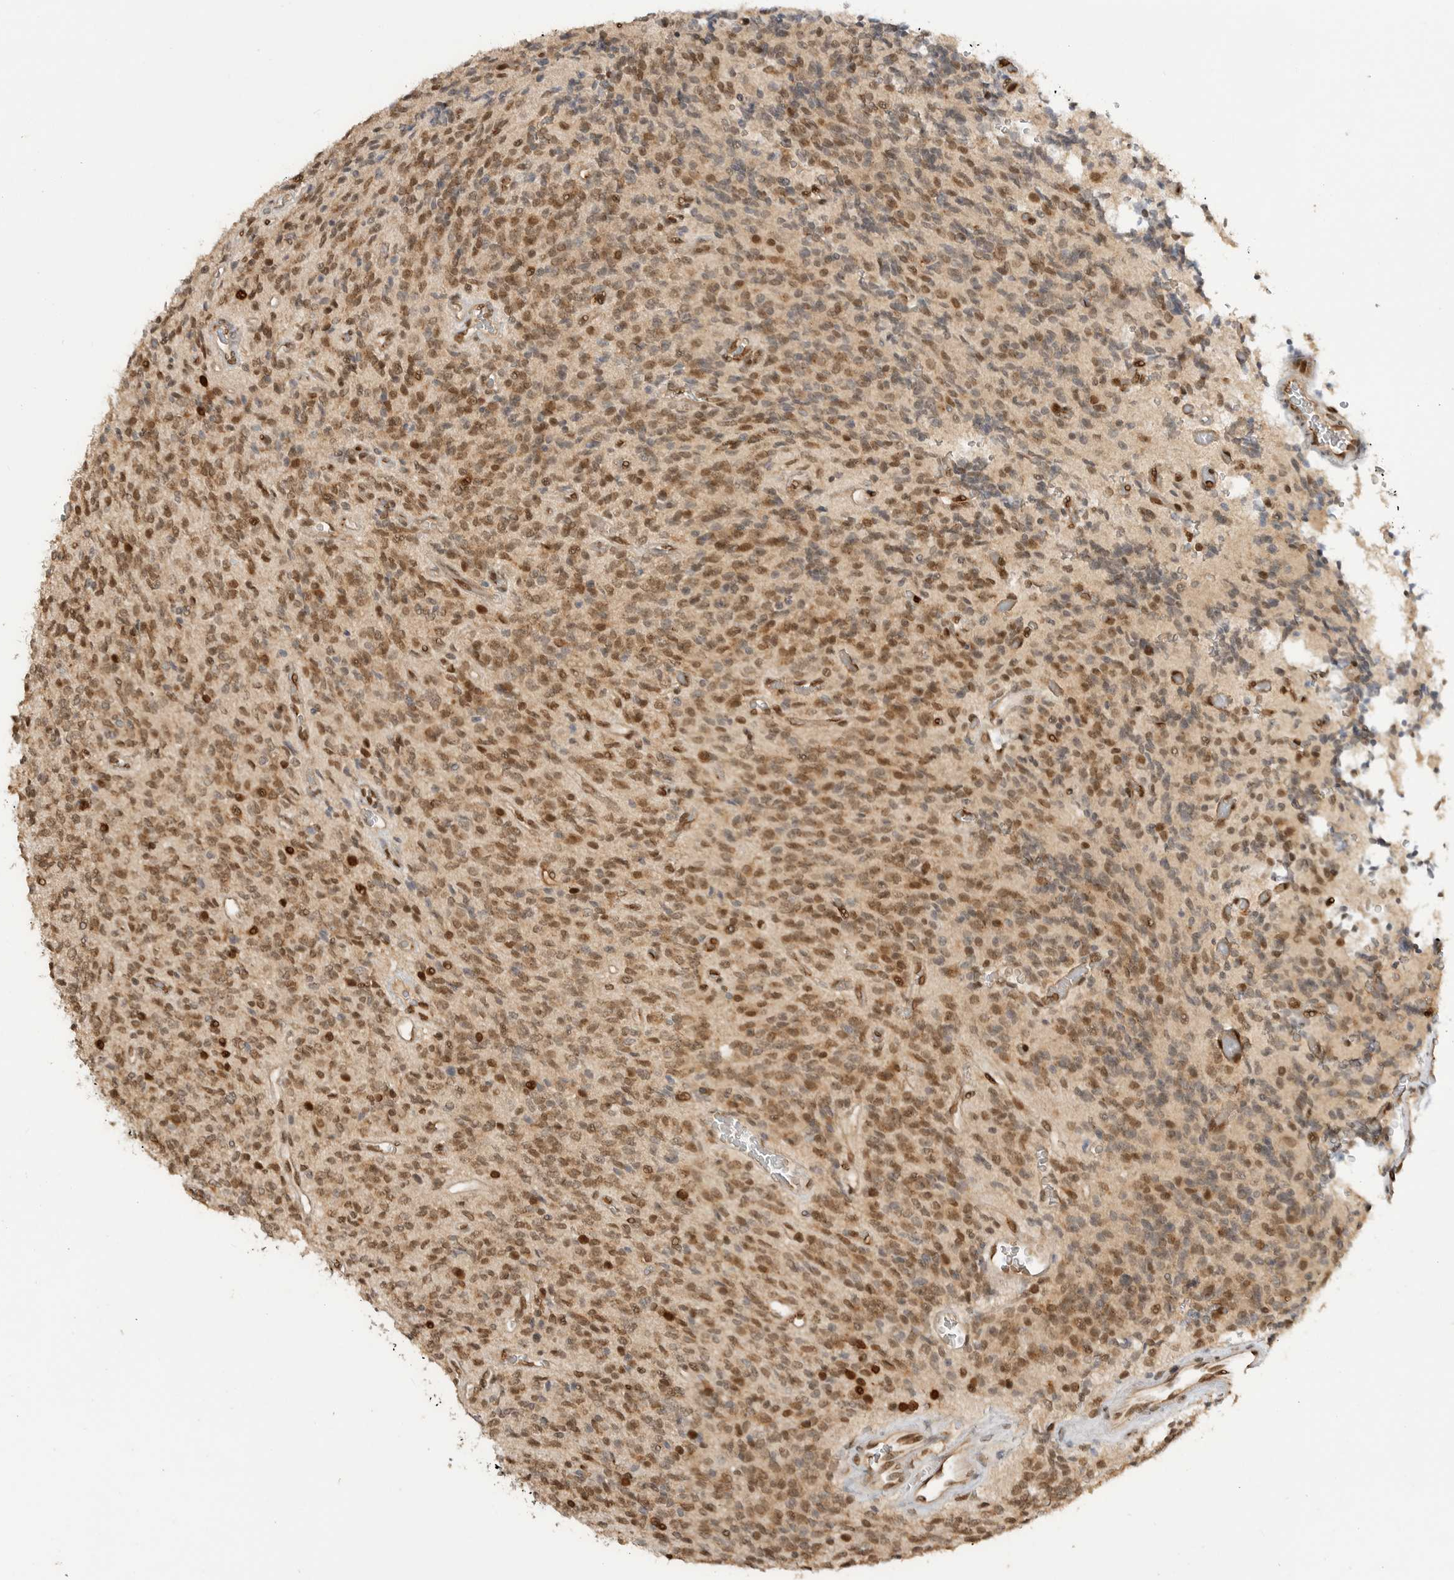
{"staining": {"intensity": "moderate", "quantity": ">75%", "location": "cytoplasmic/membranous,nuclear"}, "tissue": "glioma", "cell_type": "Tumor cells", "image_type": "cancer", "snomed": [{"axis": "morphology", "description": "Glioma, malignant, High grade"}, {"axis": "topography", "description": "Brain"}], "caption": "Immunohistochemistry (DAB) staining of human malignant glioma (high-grade) reveals moderate cytoplasmic/membranous and nuclear protein expression in about >75% of tumor cells.", "gene": "ALKAL1", "patient": {"sex": "male", "age": 34}}